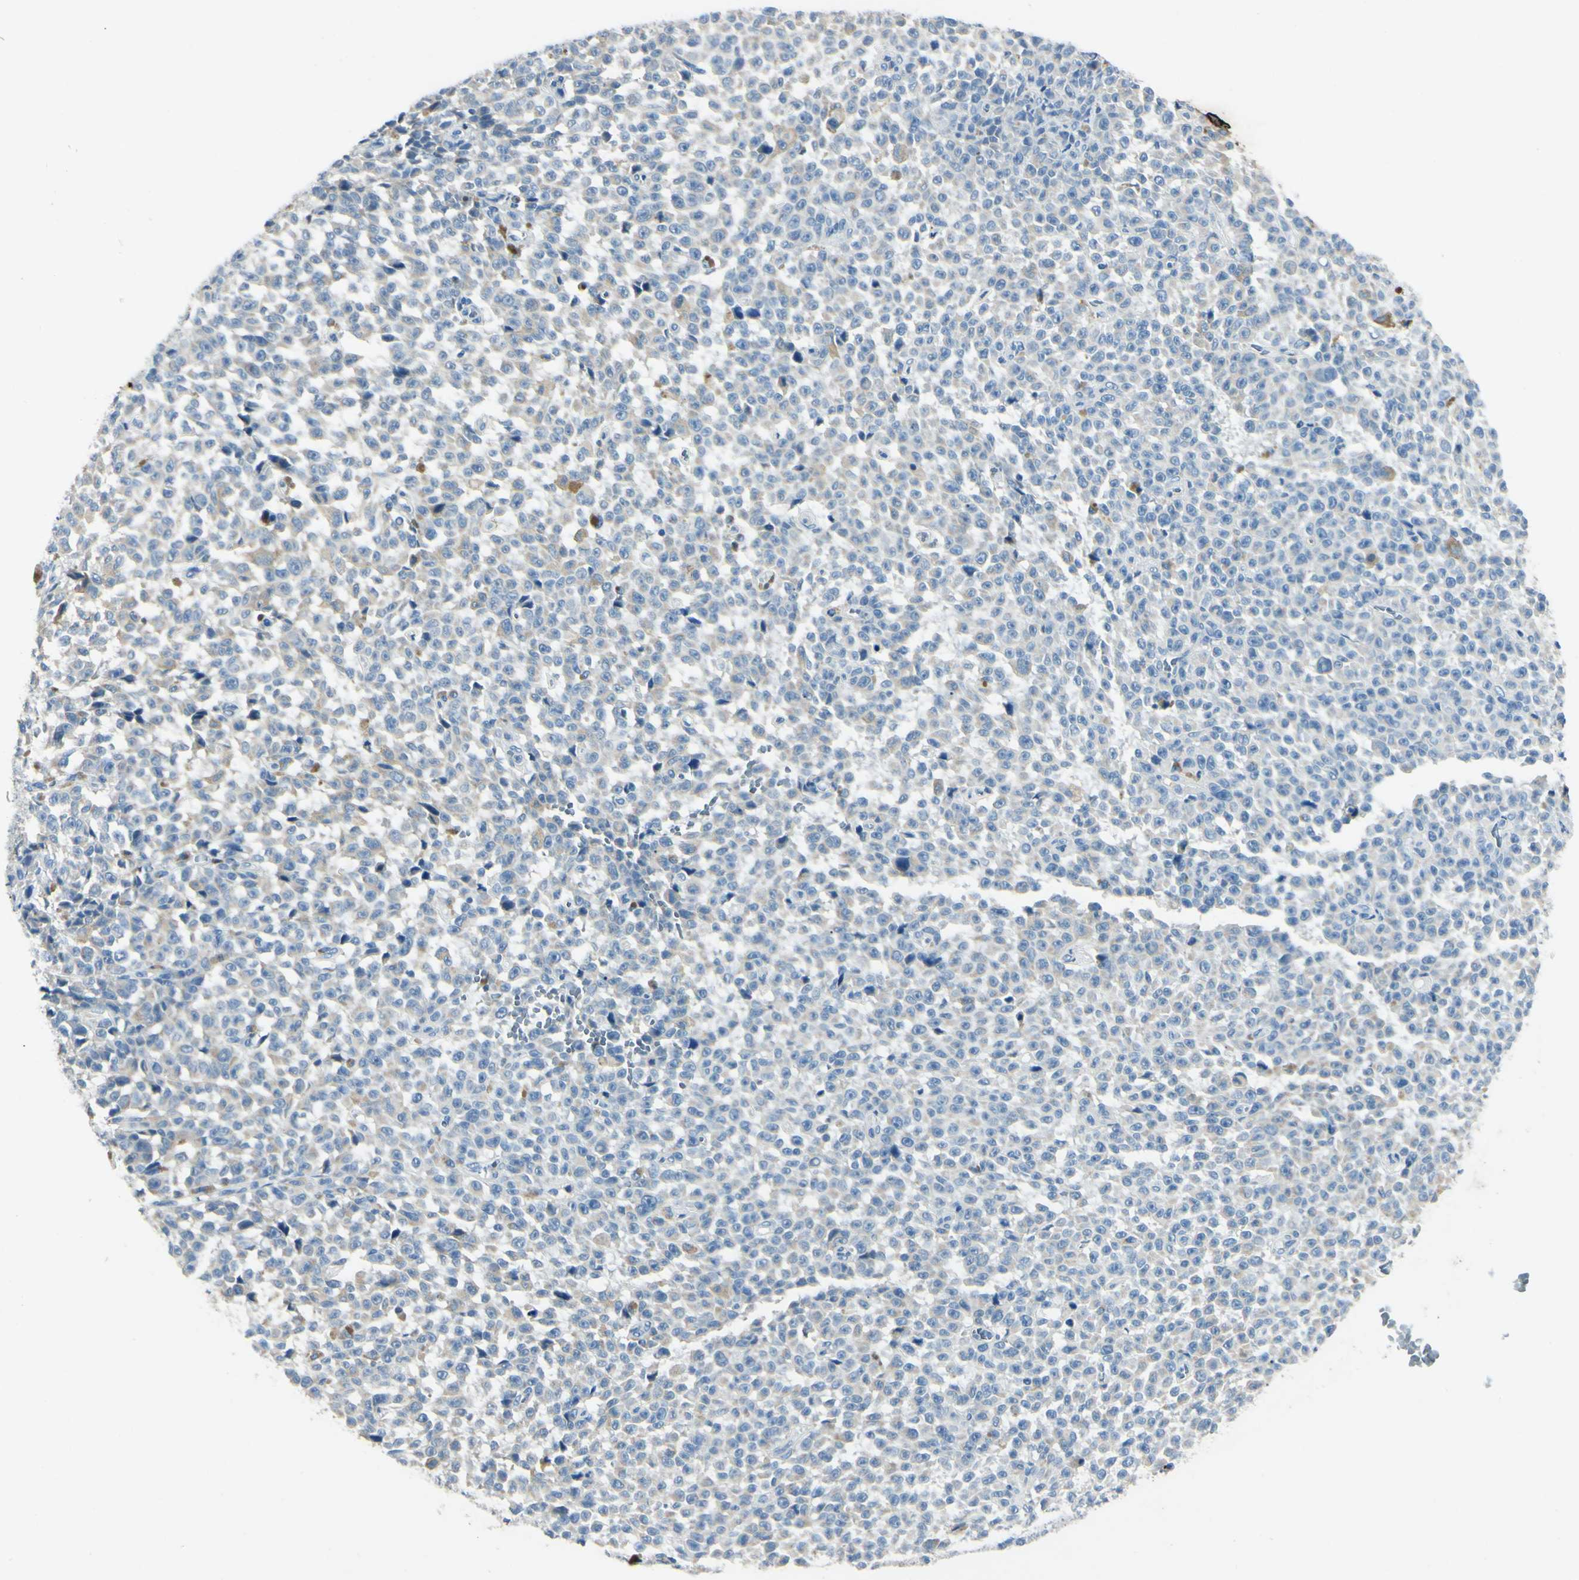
{"staining": {"intensity": "weak", "quantity": "<25%", "location": "cytoplasmic/membranous"}, "tissue": "melanoma", "cell_type": "Tumor cells", "image_type": "cancer", "snomed": [{"axis": "morphology", "description": "Malignant melanoma, NOS"}, {"axis": "topography", "description": "Skin"}], "caption": "IHC of human melanoma shows no positivity in tumor cells.", "gene": "SNAP91", "patient": {"sex": "female", "age": 82}}